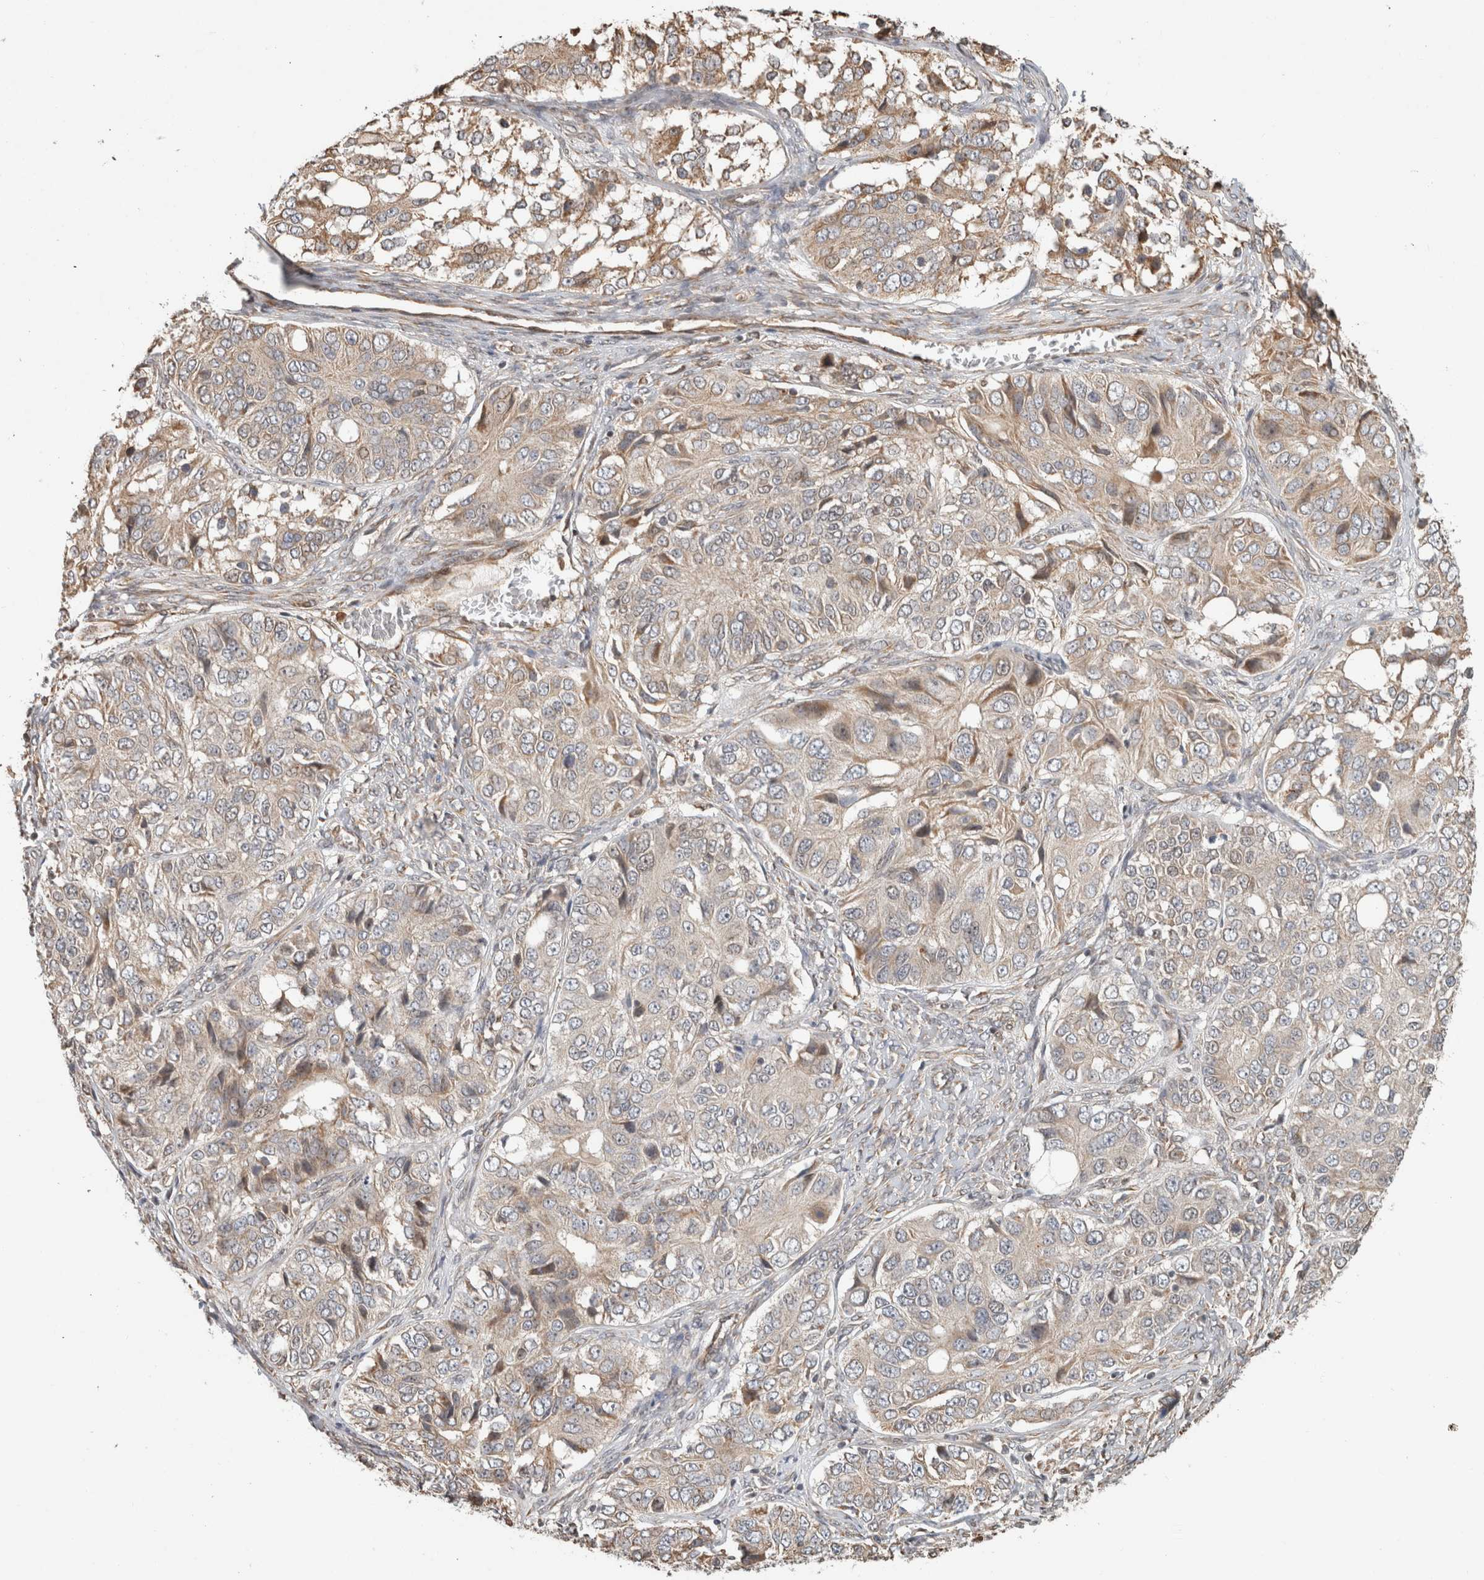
{"staining": {"intensity": "weak", "quantity": "<25%", "location": "cytoplasmic/membranous"}, "tissue": "ovarian cancer", "cell_type": "Tumor cells", "image_type": "cancer", "snomed": [{"axis": "morphology", "description": "Carcinoma, endometroid"}, {"axis": "topography", "description": "Ovary"}], "caption": "An image of human ovarian cancer (endometroid carcinoma) is negative for staining in tumor cells.", "gene": "GINS4", "patient": {"sex": "female", "age": 51}}